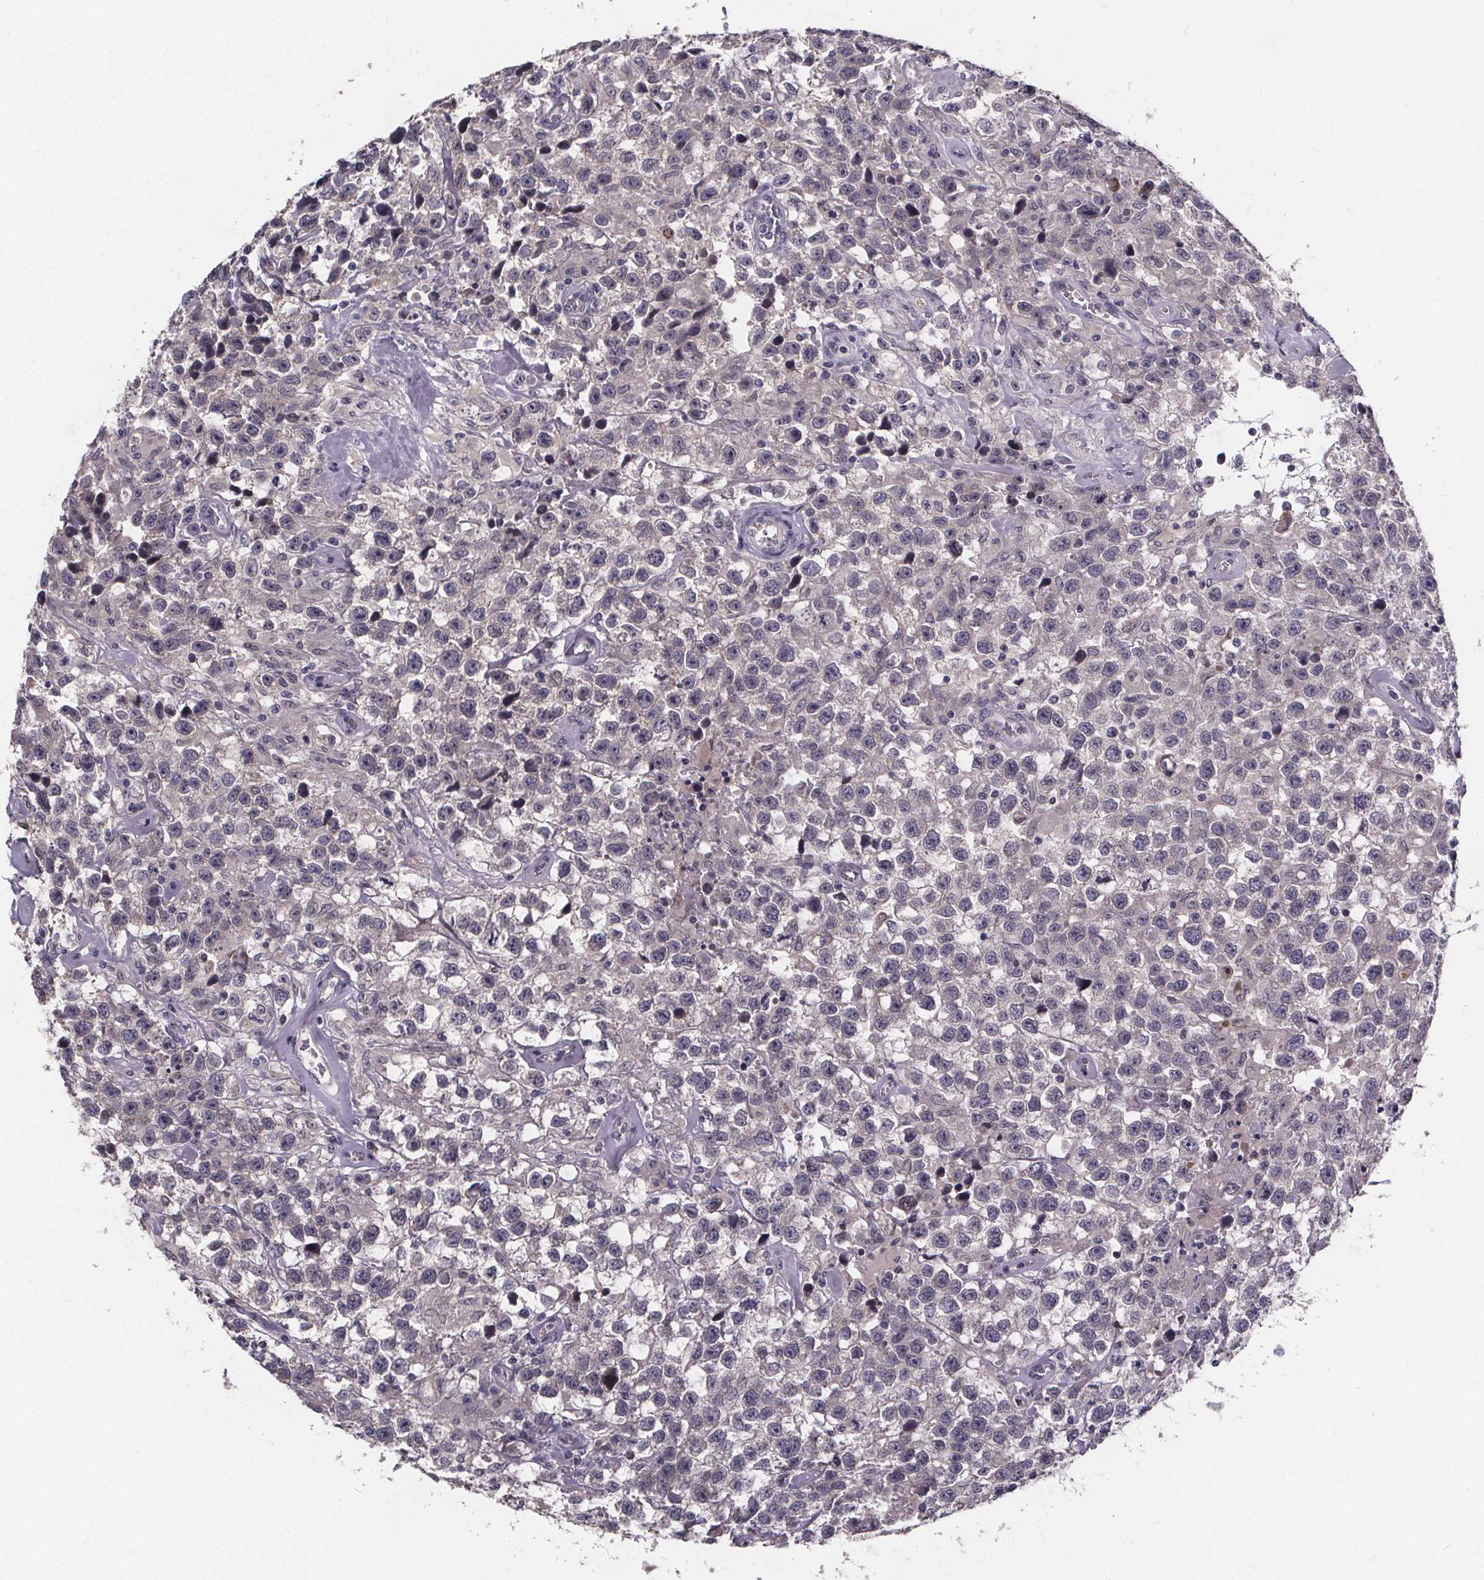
{"staining": {"intensity": "negative", "quantity": "none", "location": "none"}, "tissue": "testis cancer", "cell_type": "Tumor cells", "image_type": "cancer", "snomed": [{"axis": "morphology", "description": "Seminoma, NOS"}, {"axis": "topography", "description": "Testis"}], "caption": "Immunohistochemistry histopathology image of human testis seminoma stained for a protein (brown), which shows no staining in tumor cells. Nuclei are stained in blue.", "gene": "FAM181B", "patient": {"sex": "male", "age": 43}}